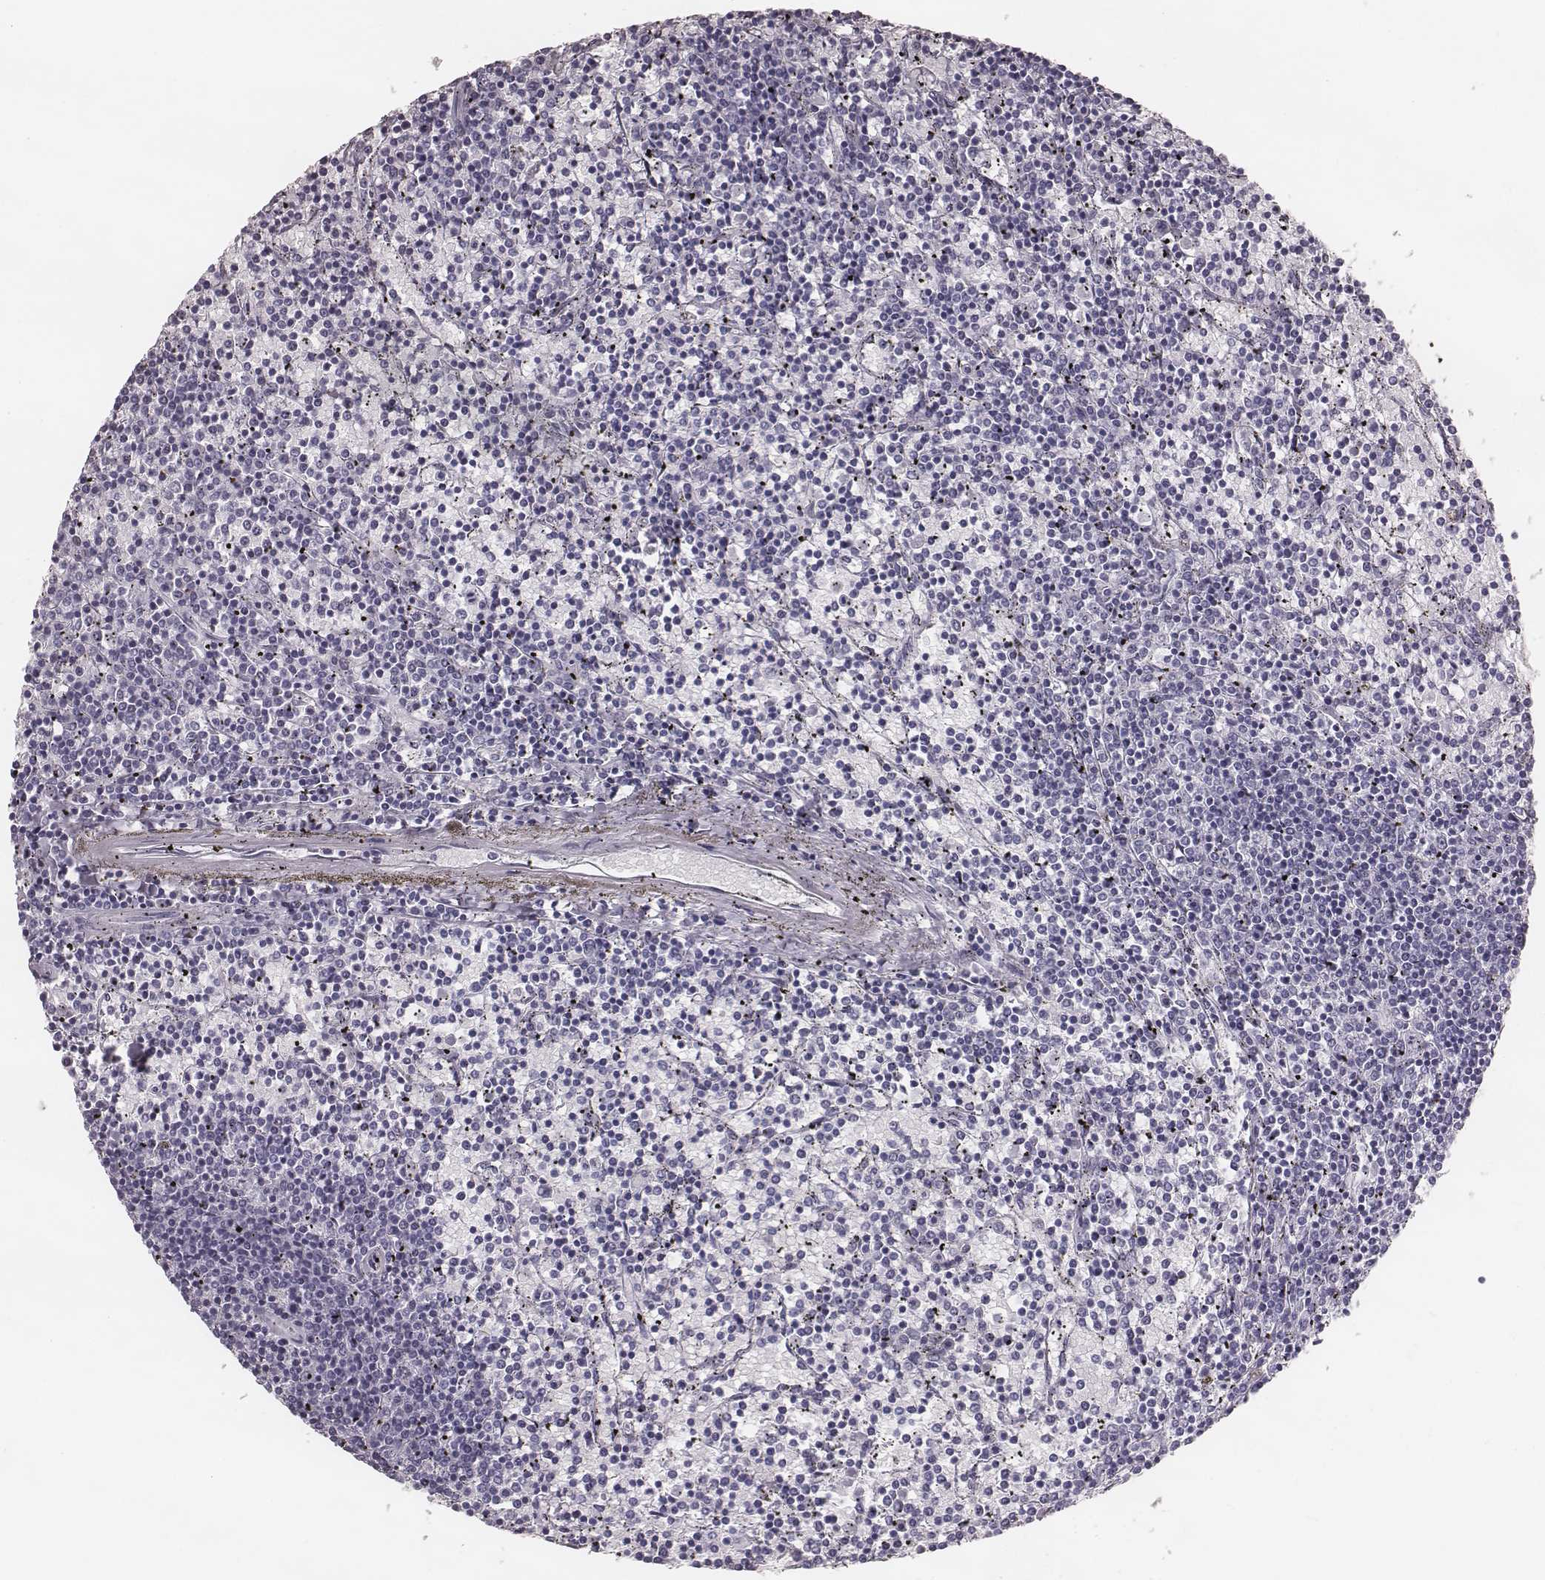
{"staining": {"intensity": "negative", "quantity": "none", "location": "none"}, "tissue": "lymphoma", "cell_type": "Tumor cells", "image_type": "cancer", "snomed": [{"axis": "morphology", "description": "Malignant lymphoma, non-Hodgkin's type, Low grade"}, {"axis": "topography", "description": "Spleen"}], "caption": "An image of human malignant lymphoma, non-Hodgkin's type (low-grade) is negative for staining in tumor cells. (DAB IHC, high magnification).", "gene": "KRT74", "patient": {"sex": "female", "age": 77}}